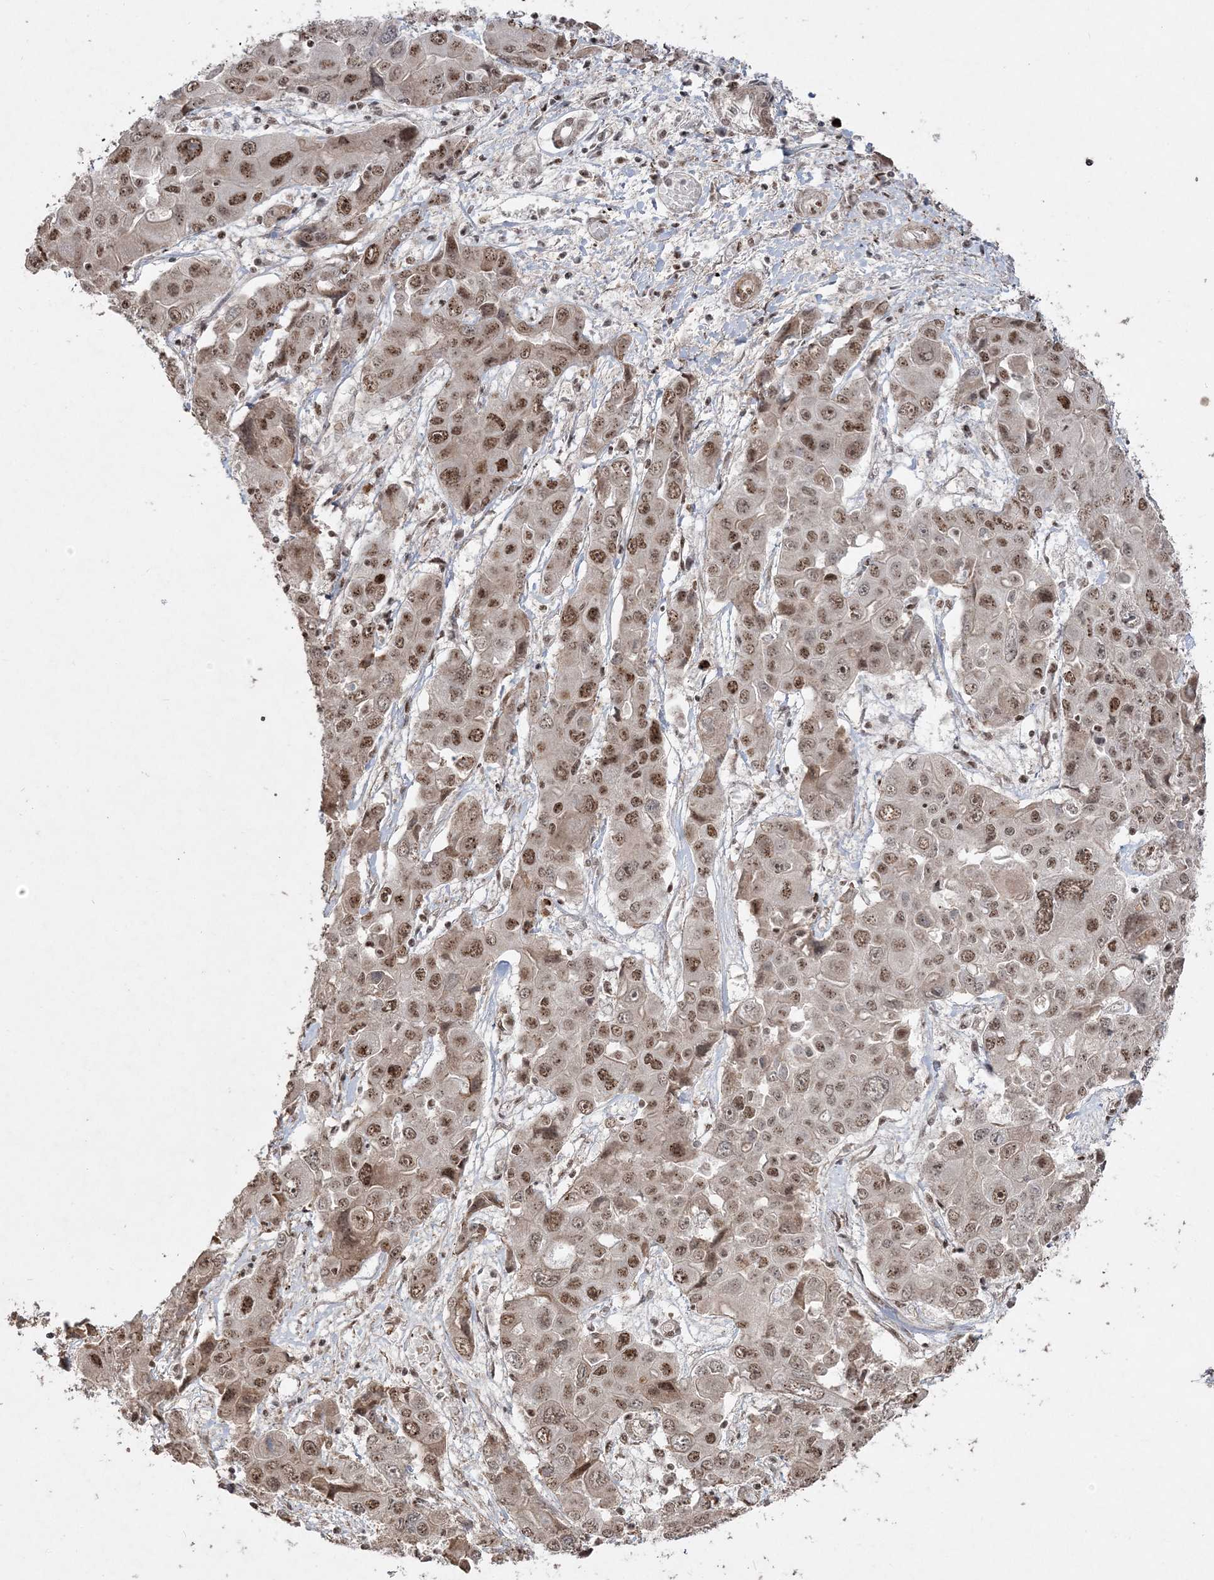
{"staining": {"intensity": "moderate", "quantity": ">75%", "location": "nuclear"}, "tissue": "liver cancer", "cell_type": "Tumor cells", "image_type": "cancer", "snomed": [{"axis": "morphology", "description": "Cholangiocarcinoma"}, {"axis": "topography", "description": "Liver"}], "caption": "Protein staining by immunohistochemistry (IHC) displays moderate nuclear expression in approximately >75% of tumor cells in liver cancer. (brown staining indicates protein expression, while blue staining denotes nuclei).", "gene": "RBM17", "patient": {"sex": "male", "age": 67}}